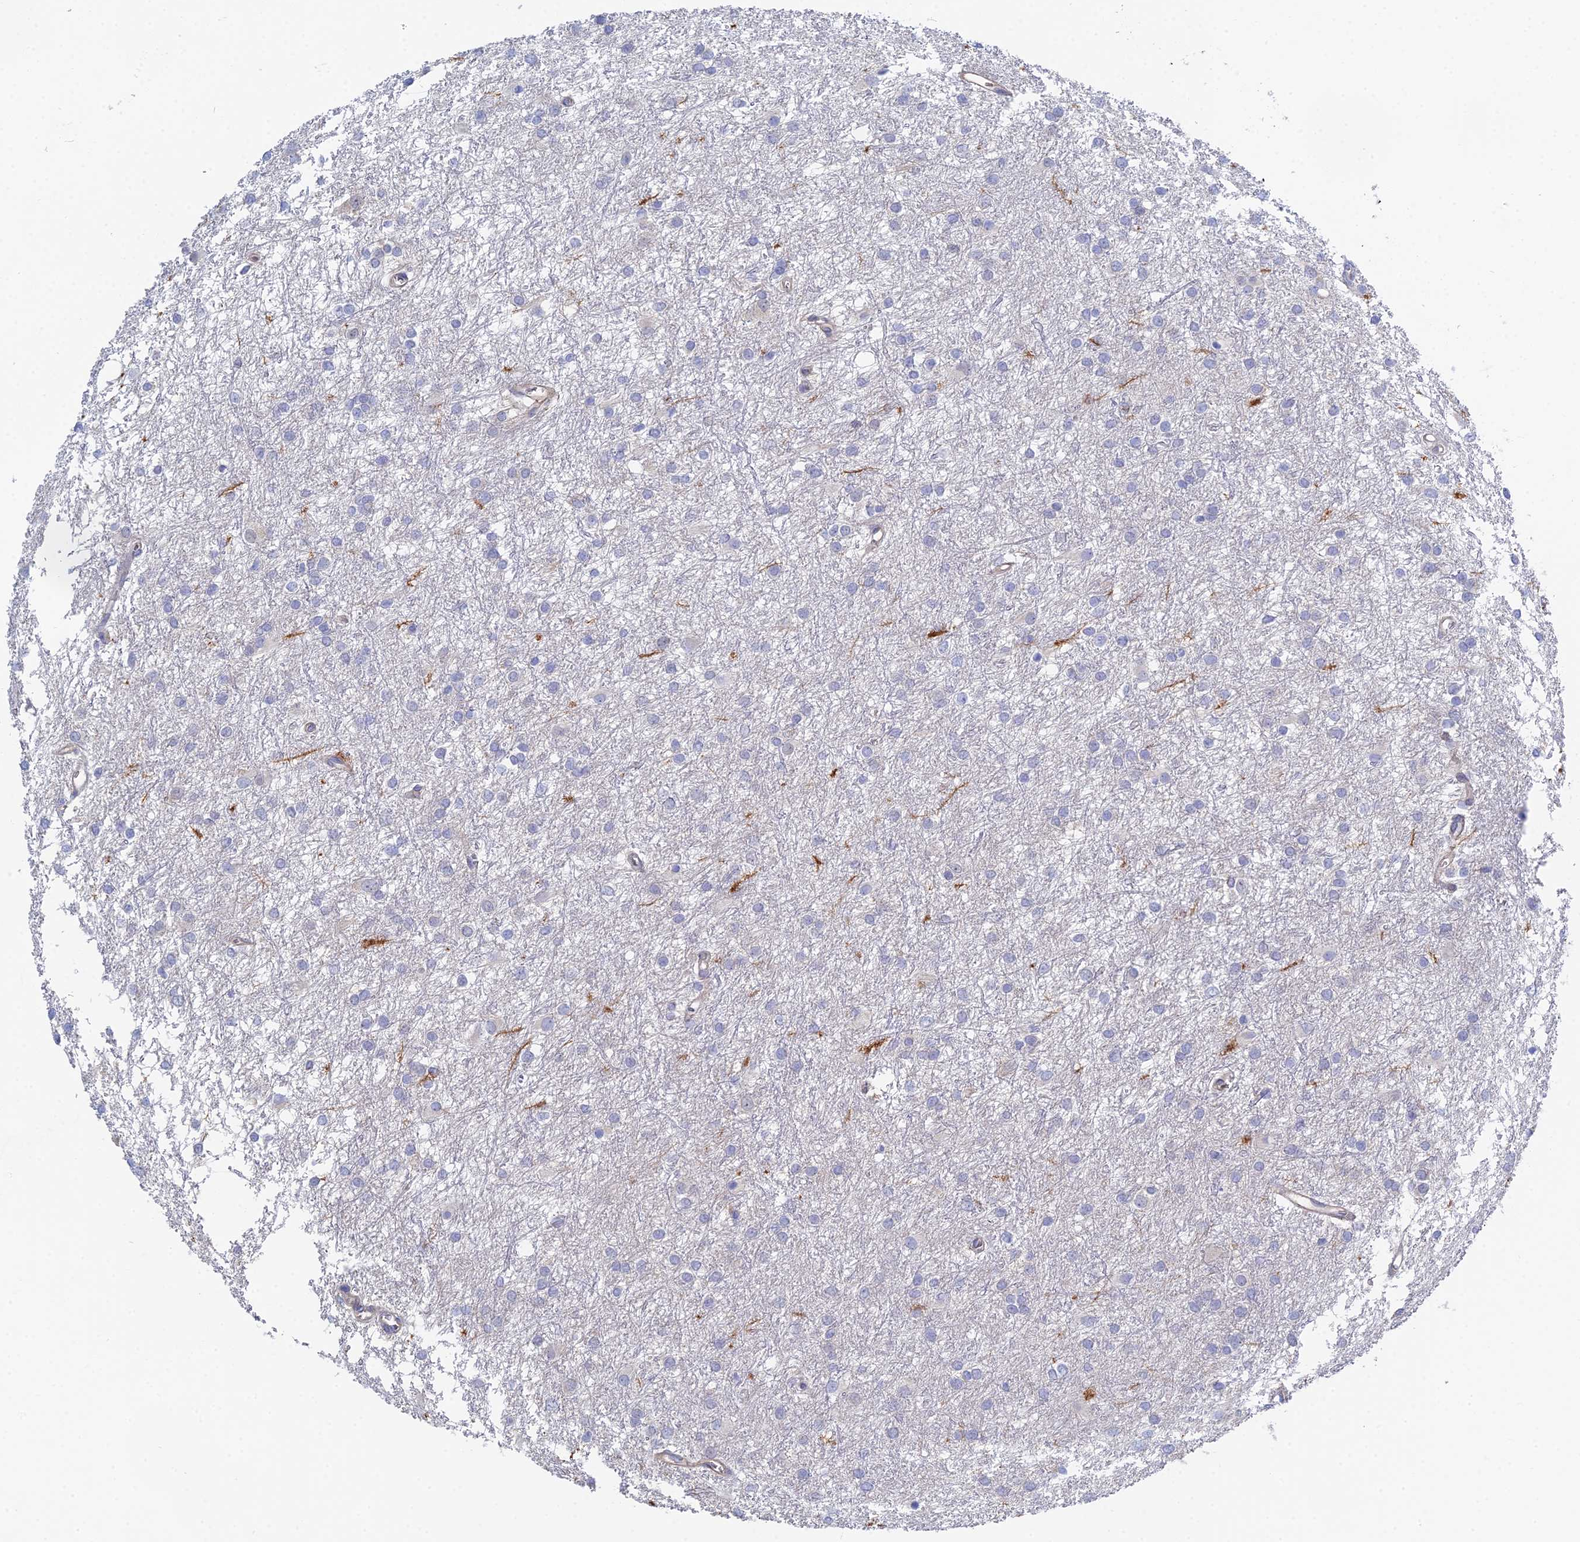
{"staining": {"intensity": "negative", "quantity": "none", "location": "none"}, "tissue": "glioma", "cell_type": "Tumor cells", "image_type": "cancer", "snomed": [{"axis": "morphology", "description": "Glioma, malignant, High grade"}, {"axis": "topography", "description": "Brain"}], "caption": "The IHC micrograph has no significant staining in tumor cells of high-grade glioma (malignant) tissue.", "gene": "DNAH14", "patient": {"sex": "female", "age": 50}}